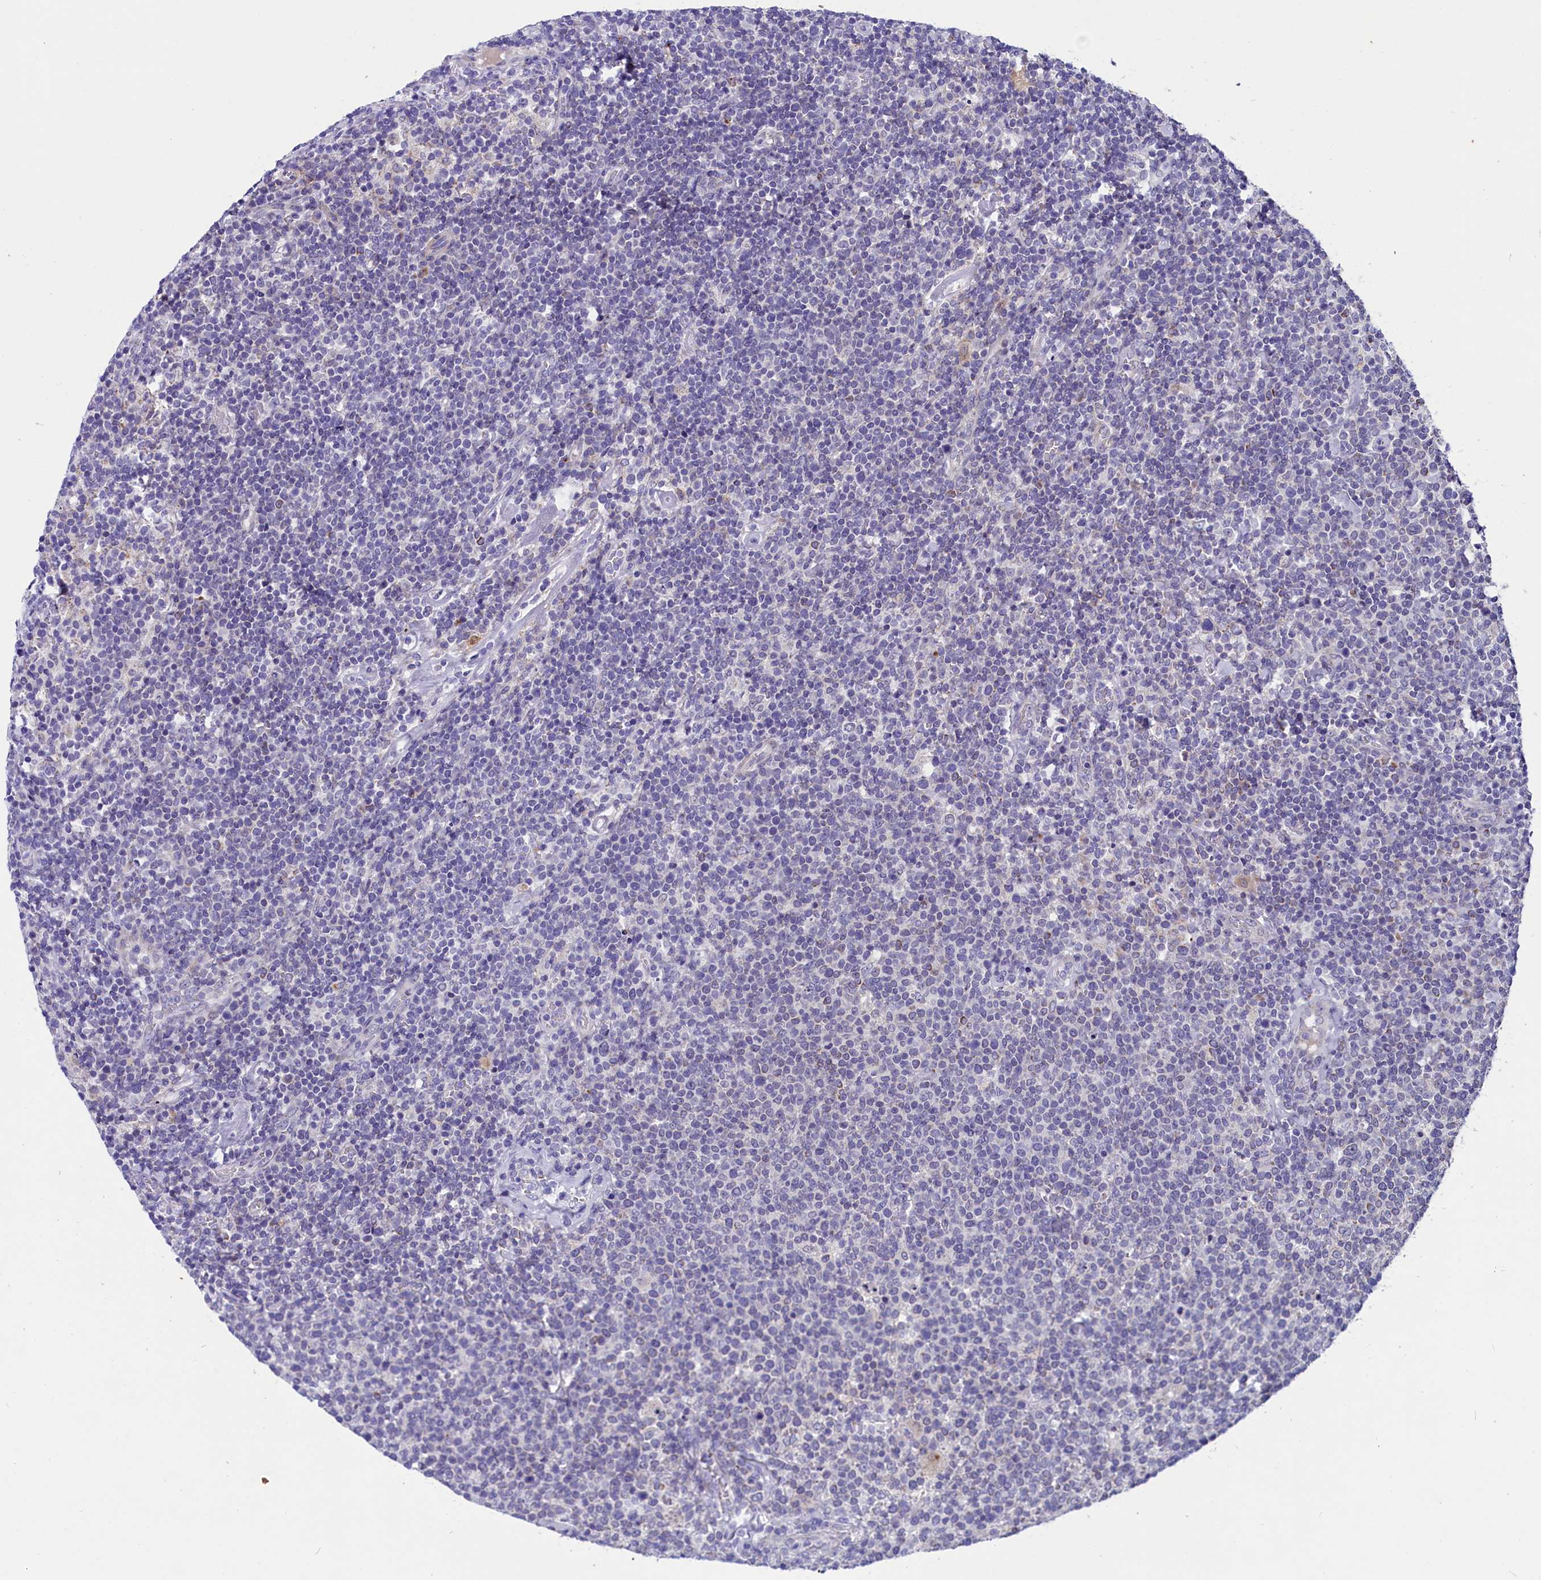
{"staining": {"intensity": "negative", "quantity": "none", "location": "none"}, "tissue": "lymphoma", "cell_type": "Tumor cells", "image_type": "cancer", "snomed": [{"axis": "morphology", "description": "Malignant lymphoma, non-Hodgkin's type, High grade"}, {"axis": "topography", "description": "Lymph node"}], "caption": "This is a photomicrograph of immunohistochemistry (IHC) staining of high-grade malignant lymphoma, non-Hodgkin's type, which shows no expression in tumor cells.", "gene": "SCD5", "patient": {"sex": "male", "age": 61}}